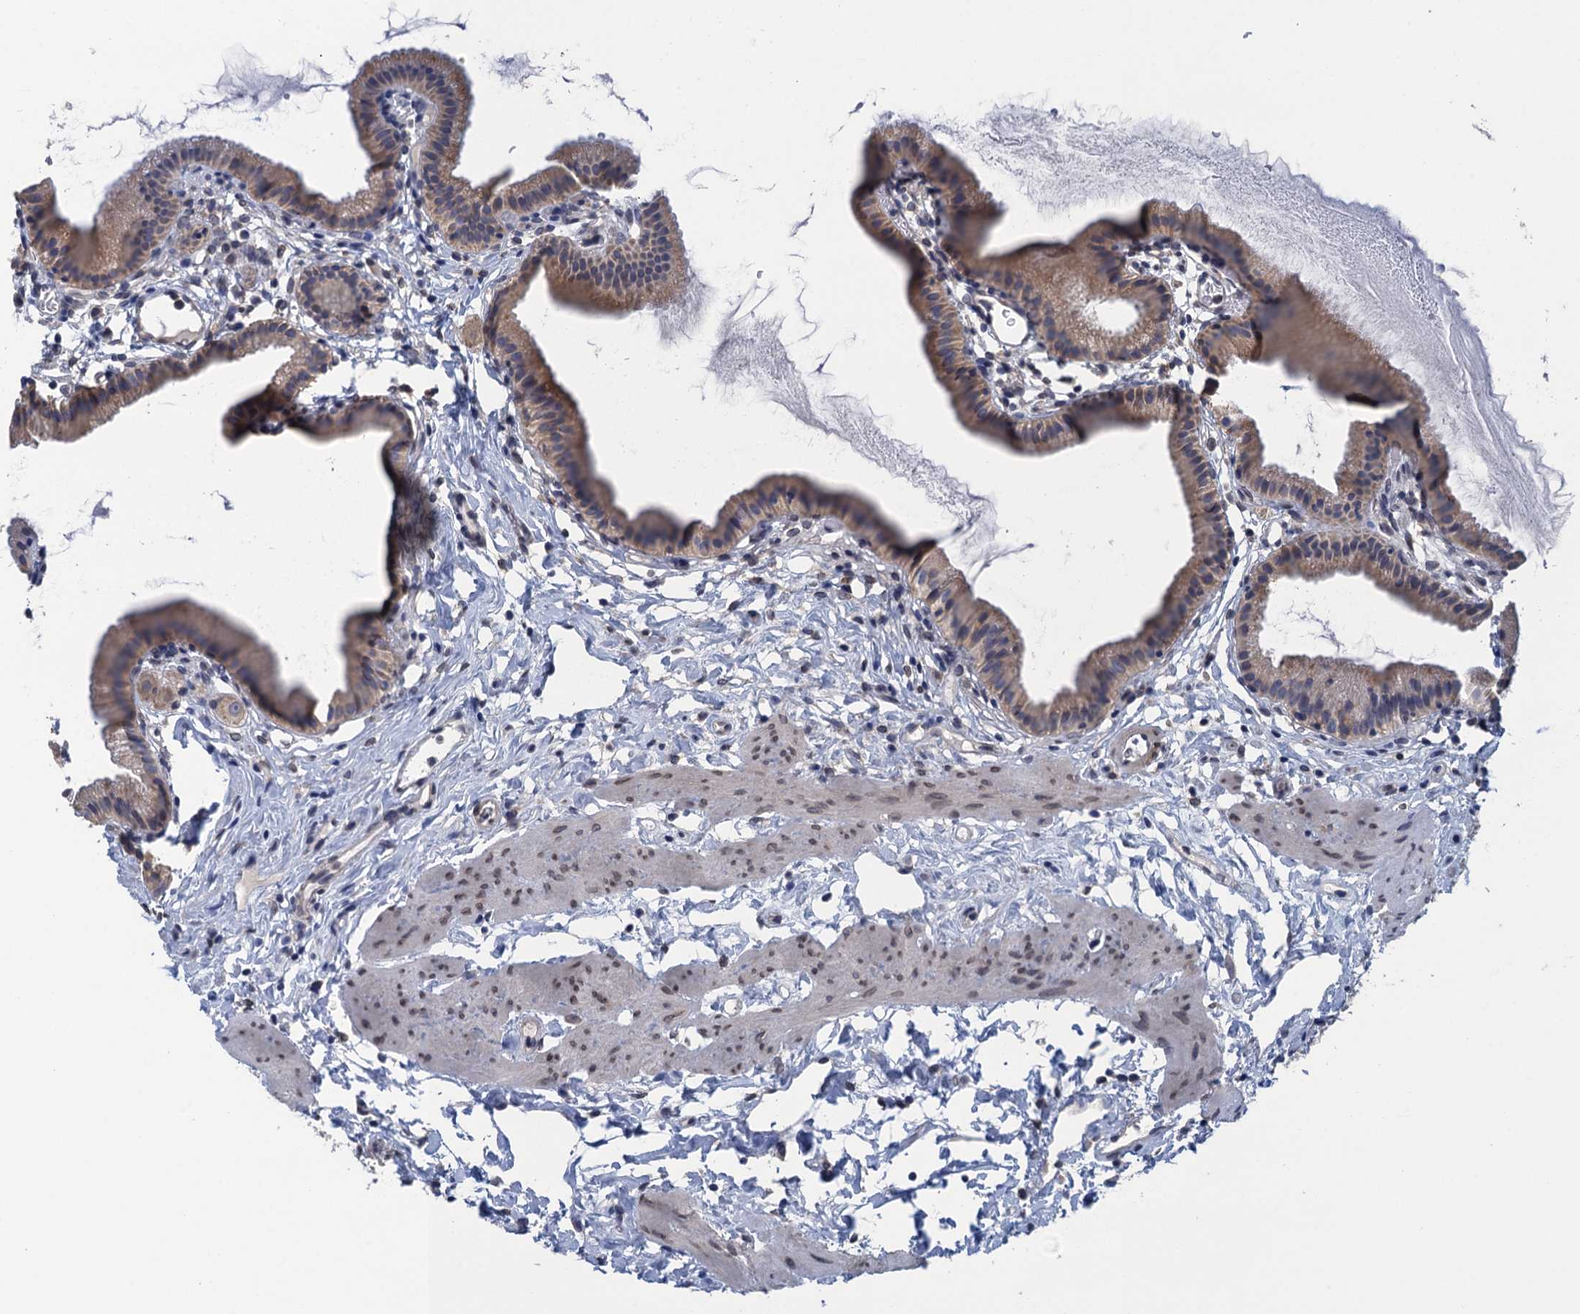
{"staining": {"intensity": "weak", "quantity": "25%-75%", "location": "cytoplasmic/membranous"}, "tissue": "gallbladder", "cell_type": "Glandular cells", "image_type": "normal", "snomed": [{"axis": "morphology", "description": "Normal tissue, NOS"}, {"axis": "topography", "description": "Gallbladder"}], "caption": "About 25%-75% of glandular cells in benign human gallbladder reveal weak cytoplasmic/membranous protein staining as visualized by brown immunohistochemical staining.", "gene": "CTU2", "patient": {"sex": "female", "age": 46}}